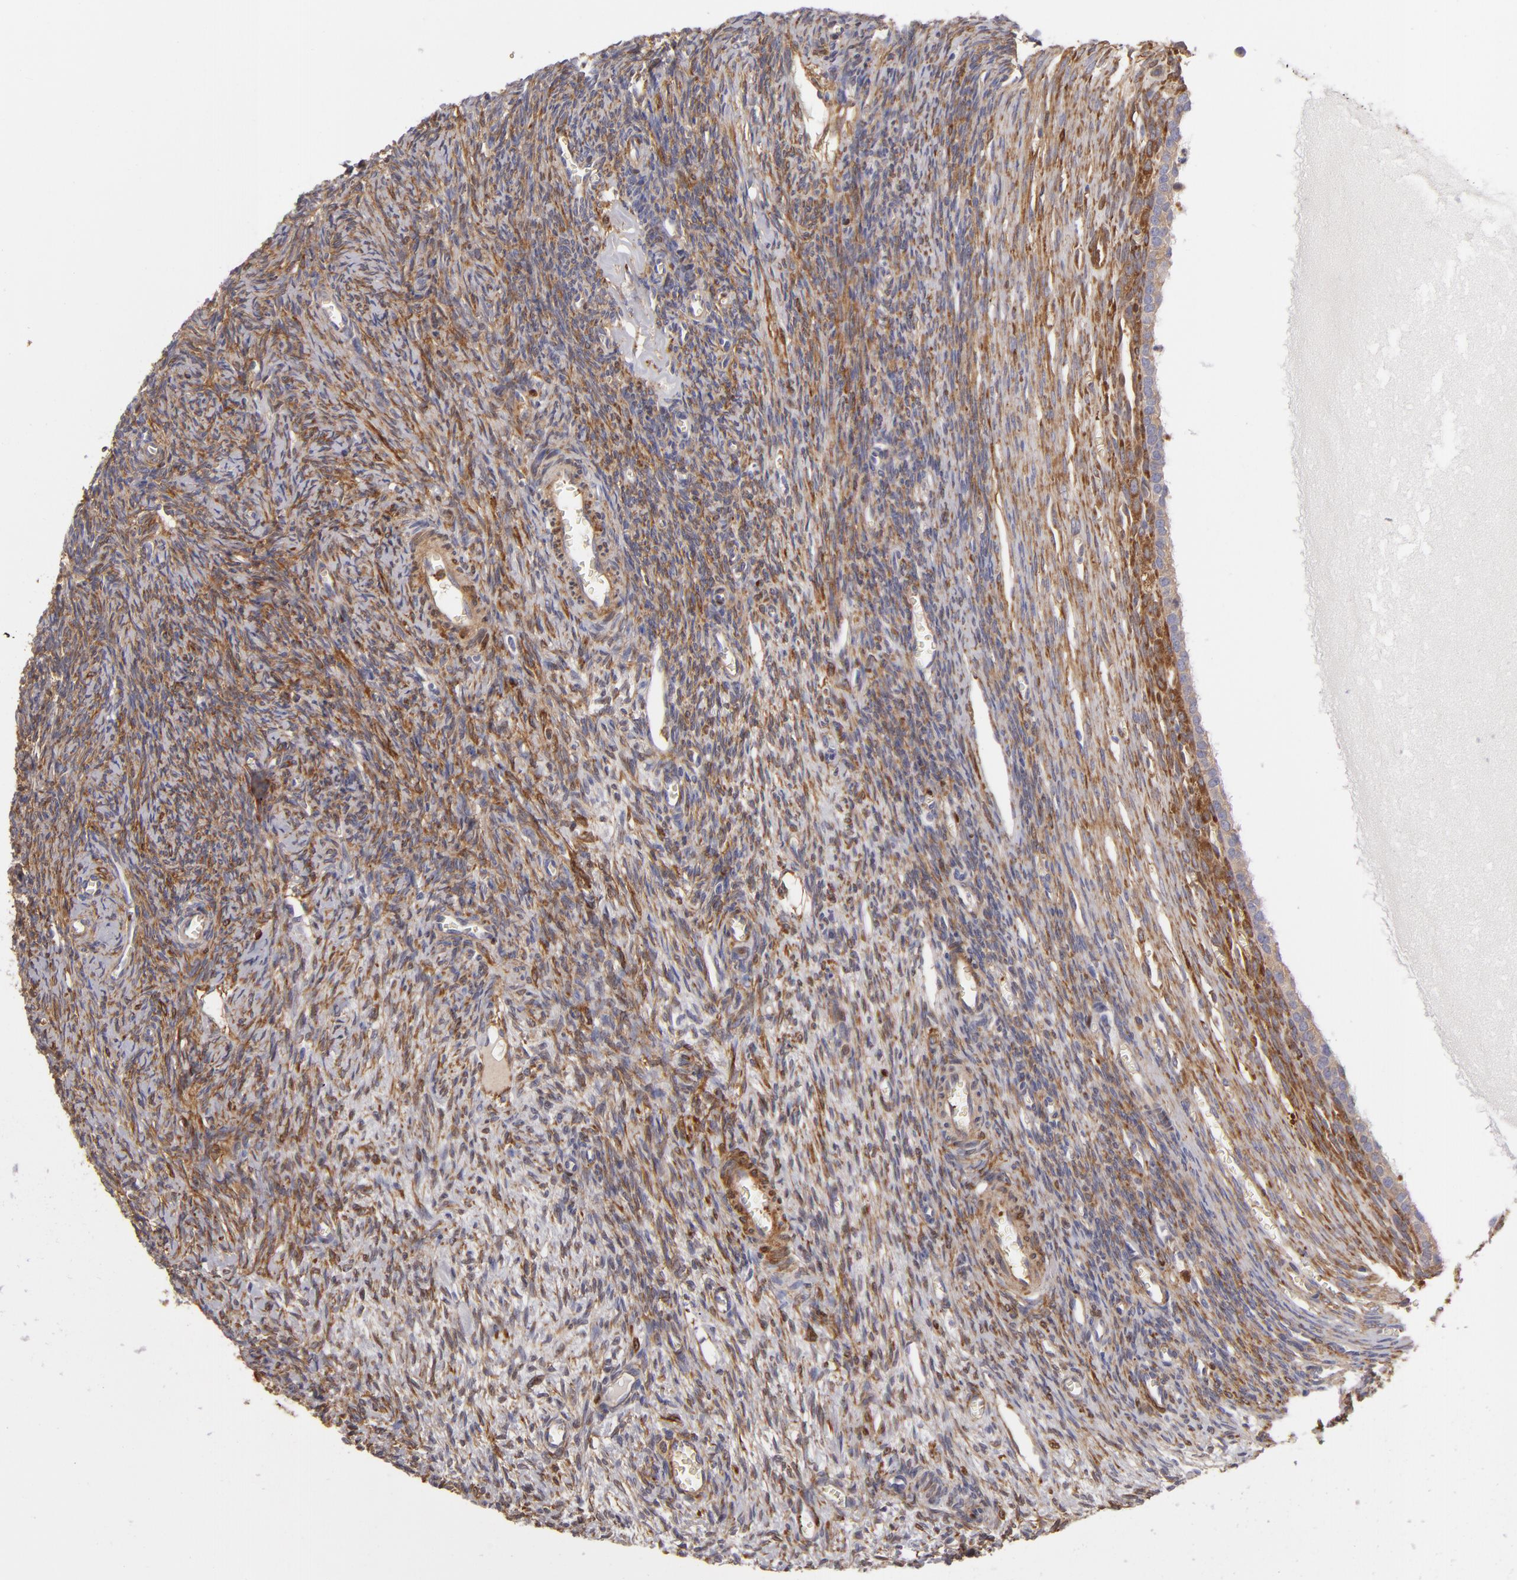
{"staining": {"intensity": "weak", "quantity": ">75%", "location": "cytoplasmic/membranous"}, "tissue": "ovary", "cell_type": "Follicle cells", "image_type": "normal", "snomed": [{"axis": "morphology", "description": "Normal tissue, NOS"}, {"axis": "topography", "description": "Ovary"}], "caption": "An IHC micrograph of unremarkable tissue is shown. Protein staining in brown highlights weak cytoplasmic/membranous positivity in ovary within follicle cells.", "gene": "VCL", "patient": {"sex": "female", "age": 27}}